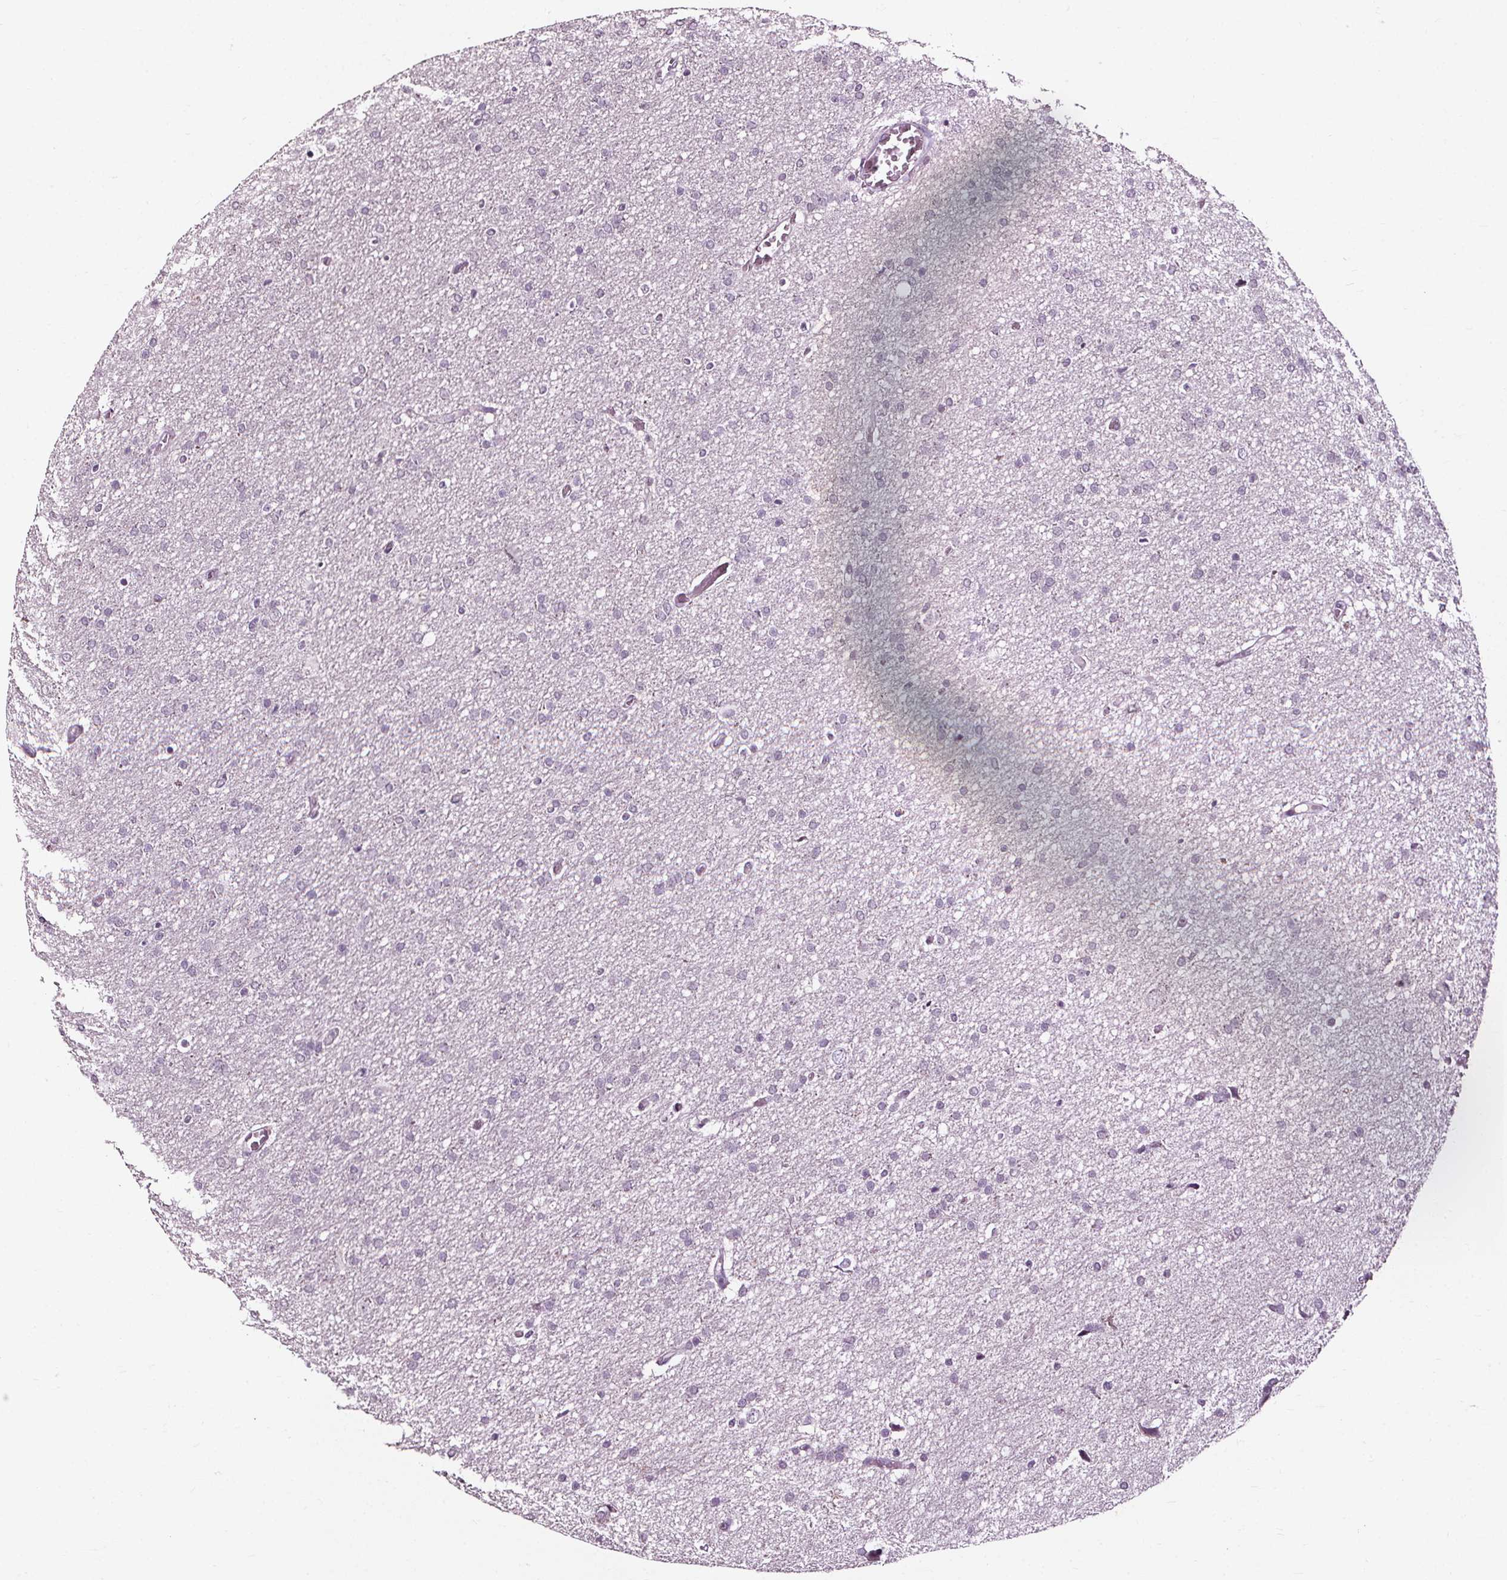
{"staining": {"intensity": "negative", "quantity": "none", "location": "none"}, "tissue": "glioma", "cell_type": "Tumor cells", "image_type": "cancer", "snomed": [{"axis": "morphology", "description": "Glioma, malignant, High grade"}, {"axis": "topography", "description": "Cerebral cortex"}], "caption": "This image is of high-grade glioma (malignant) stained with IHC to label a protein in brown with the nuclei are counter-stained blue. There is no staining in tumor cells.", "gene": "DEFA5", "patient": {"sex": "male", "age": 70}}